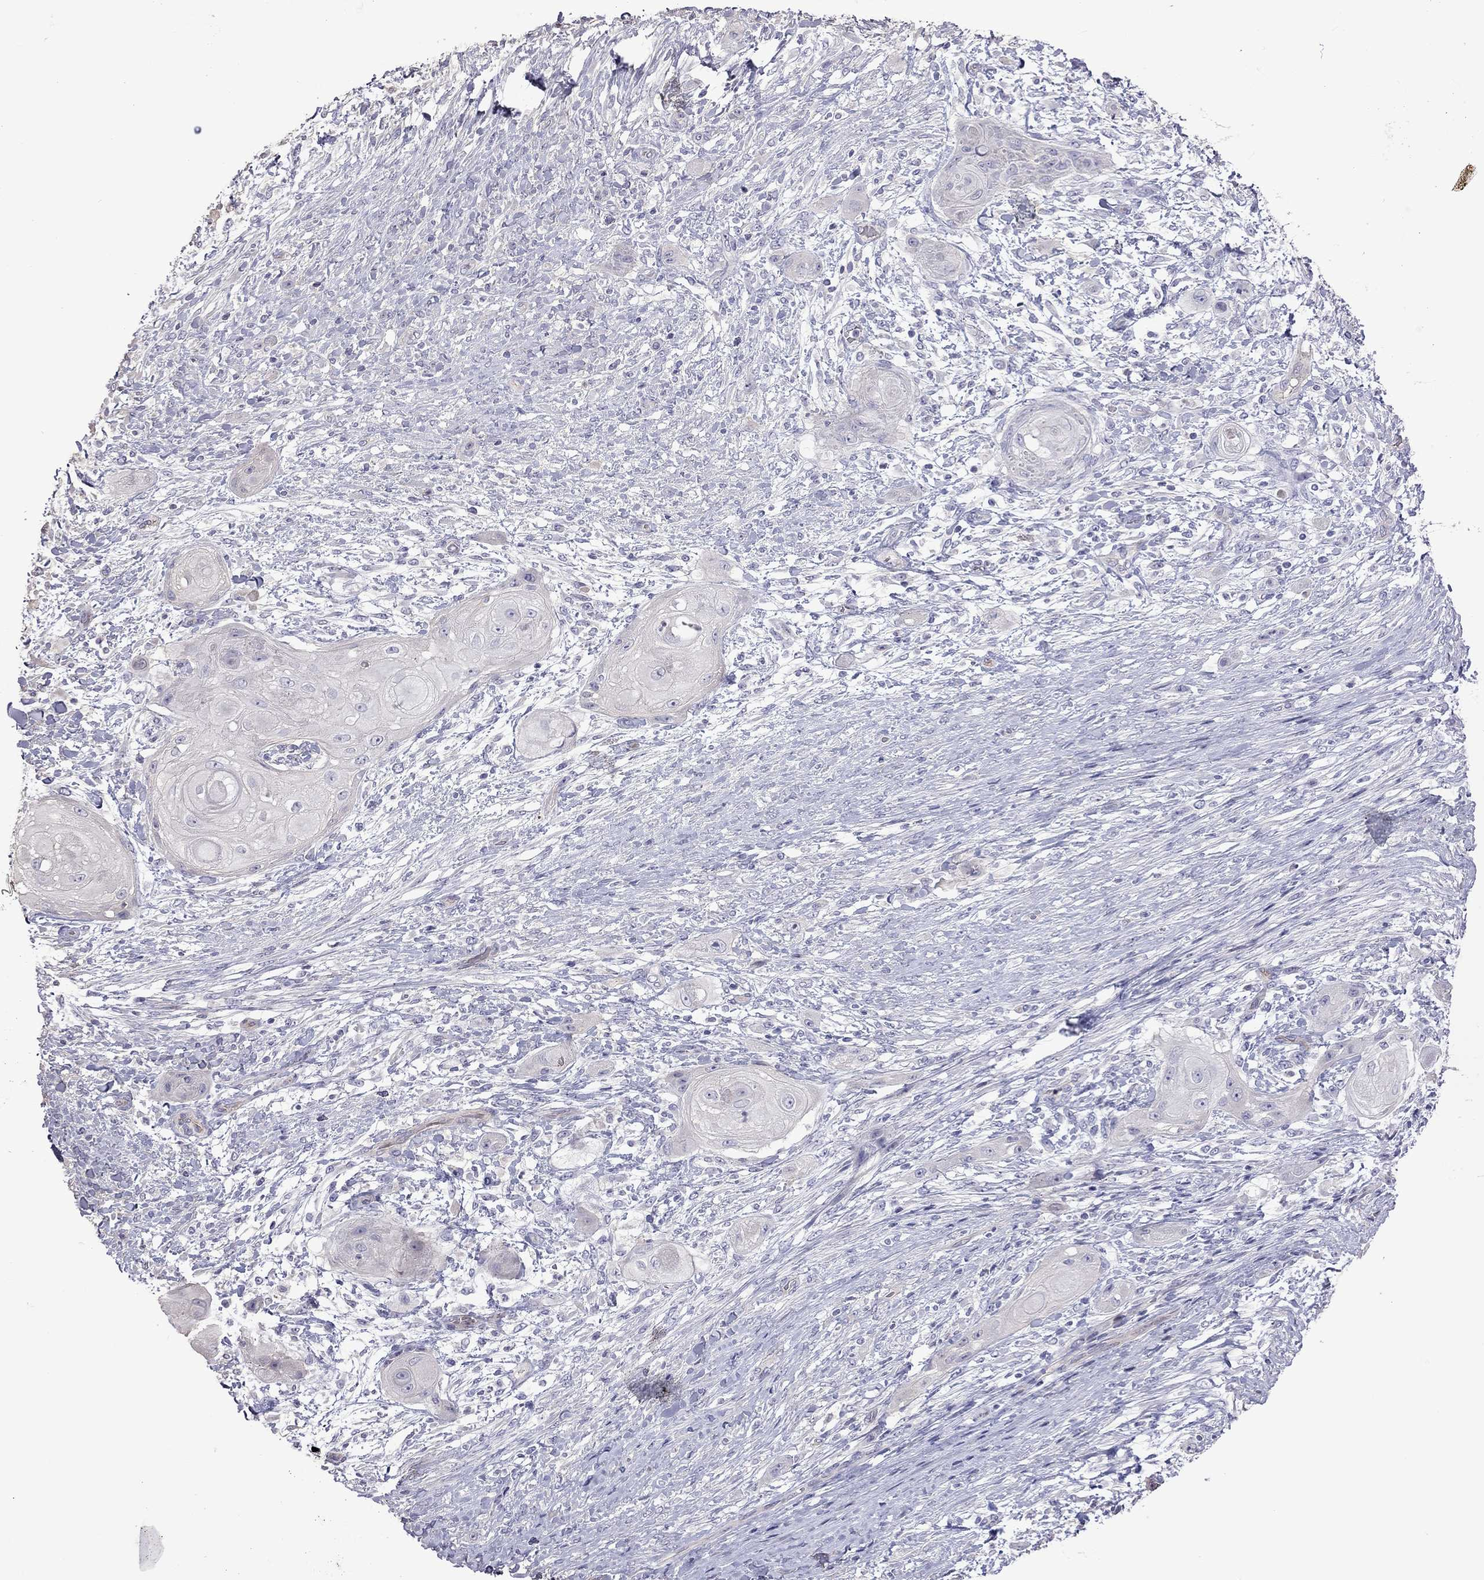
{"staining": {"intensity": "negative", "quantity": "none", "location": "none"}, "tissue": "skin cancer", "cell_type": "Tumor cells", "image_type": "cancer", "snomed": [{"axis": "morphology", "description": "Squamous cell carcinoma, NOS"}, {"axis": "topography", "description": "Skin"}], "caption": "Skin cancer was stained to show a protein in brown. There is no significant positivity in tumor cells.", "gene": "FEZ1", "patient": {"sex": "male", "age": 62}}